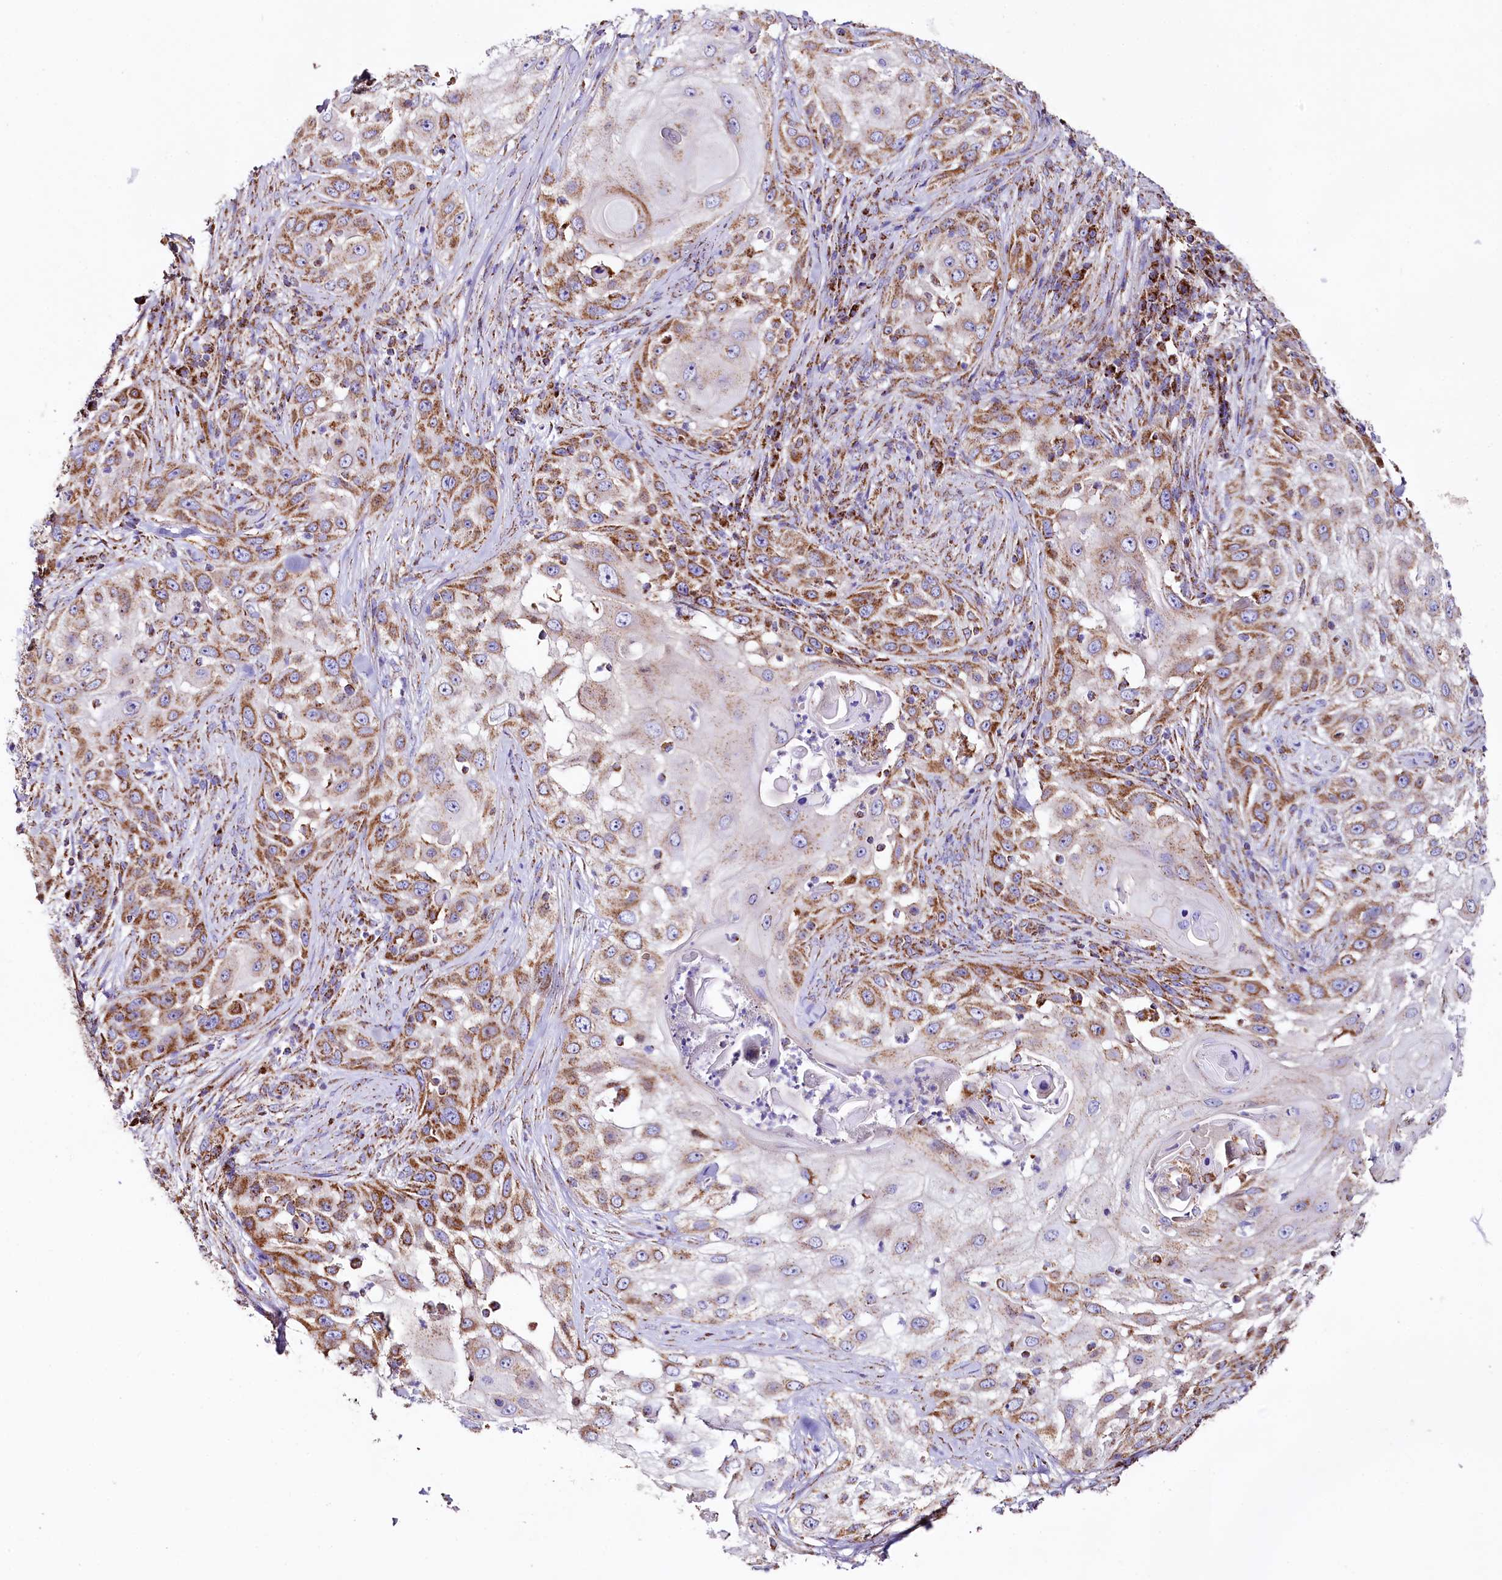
{"staining": {"intensity": "moderate", "quantity": ">75%", "location": "cytoplasmic/membranous"}, "tissue": "skin cancer", "cell_type": "Tumor cells", "image_type": "cancer", "snomed": [{"axis": "morphology", "description": "Squamous cell carcinoma, NOS"}, {"axis": "topography", "description": "Skin"}], "caption": "Protein staining exhibits moderate cytoplasmic/membranous staining in approximately >75% of tumor cells in squamous cell carcinoma (skin).", "gene": "APLP2", "patient": {"sex": "female", "age": 44}}